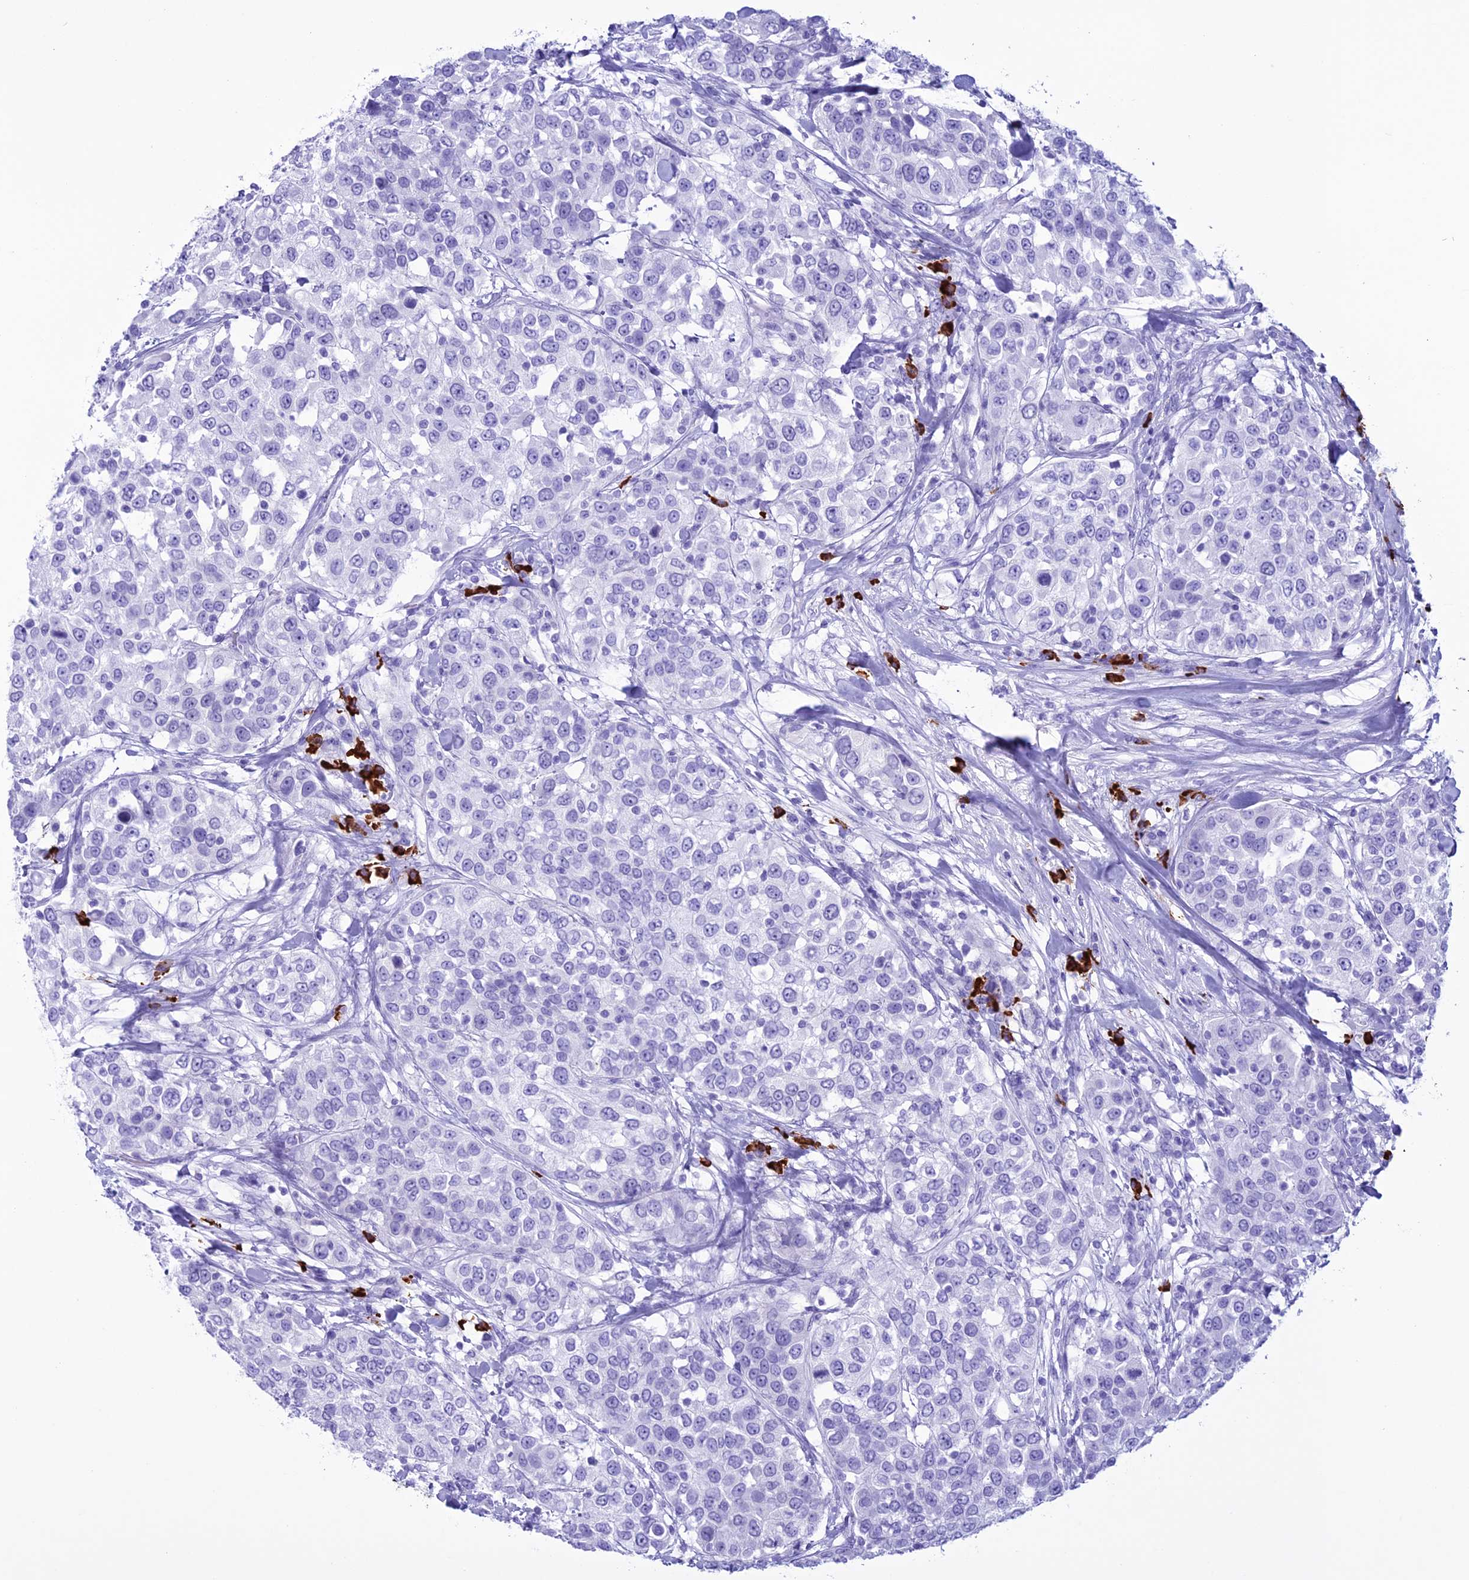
{"staining": {"intensity": "negative", "quantity": "none", "location": "none"}, "tissue": "urothelial cancer", "cell_type": "Tumor cells", "image_type": "cancer", "snomed": [{"axis": "morphology", "description": "Urothelial carcinoma, High grade"}, {"axis": "topography", "description": "Urinary bladder"}], "caption": "High-grade urothelial carcinoma was stained to show a protein in brown. There is no significant expression in tumor cells.", "gene": "MZB1", "patient": {"sex": "female", "age": 80}}